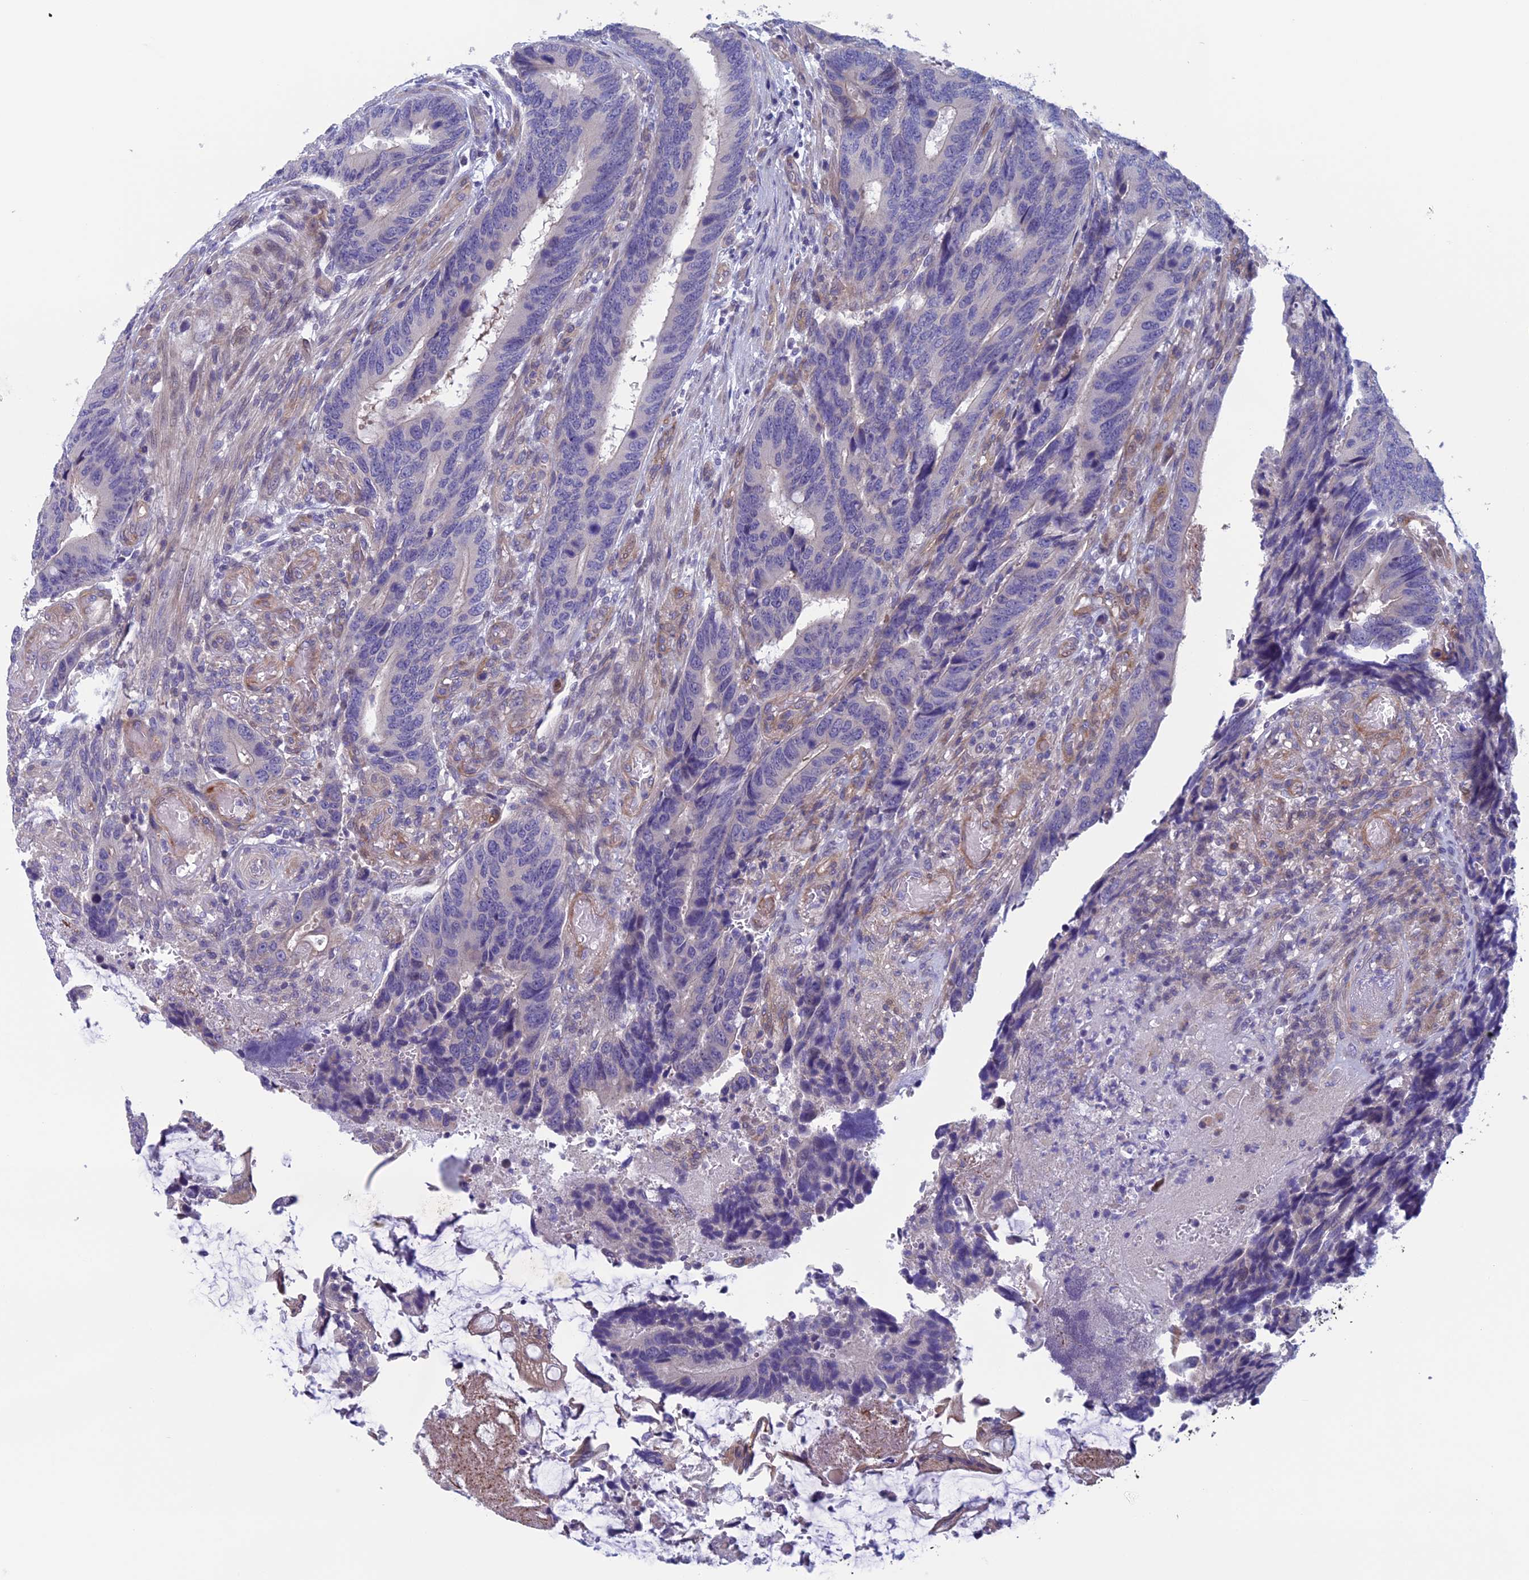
{"staining": {"intensity": "negative", "quantity": "none", "location": "none"}, "tissue": "colorectal cancer", "cell_type": "Tumor cells", "image_type": "cancer", "snomed": [{"axis": "morphology", "description": "Adenocarcinoma, NOS"}, {"axis": "topography", "description": "Colon"}], "caption": "Micrograph shows no protein positivity in tumor cells of adenocarcinoma (colorectal) tissue.", "gene": "CNOT6L", "patient": {"sex": "male", "age": 87}}